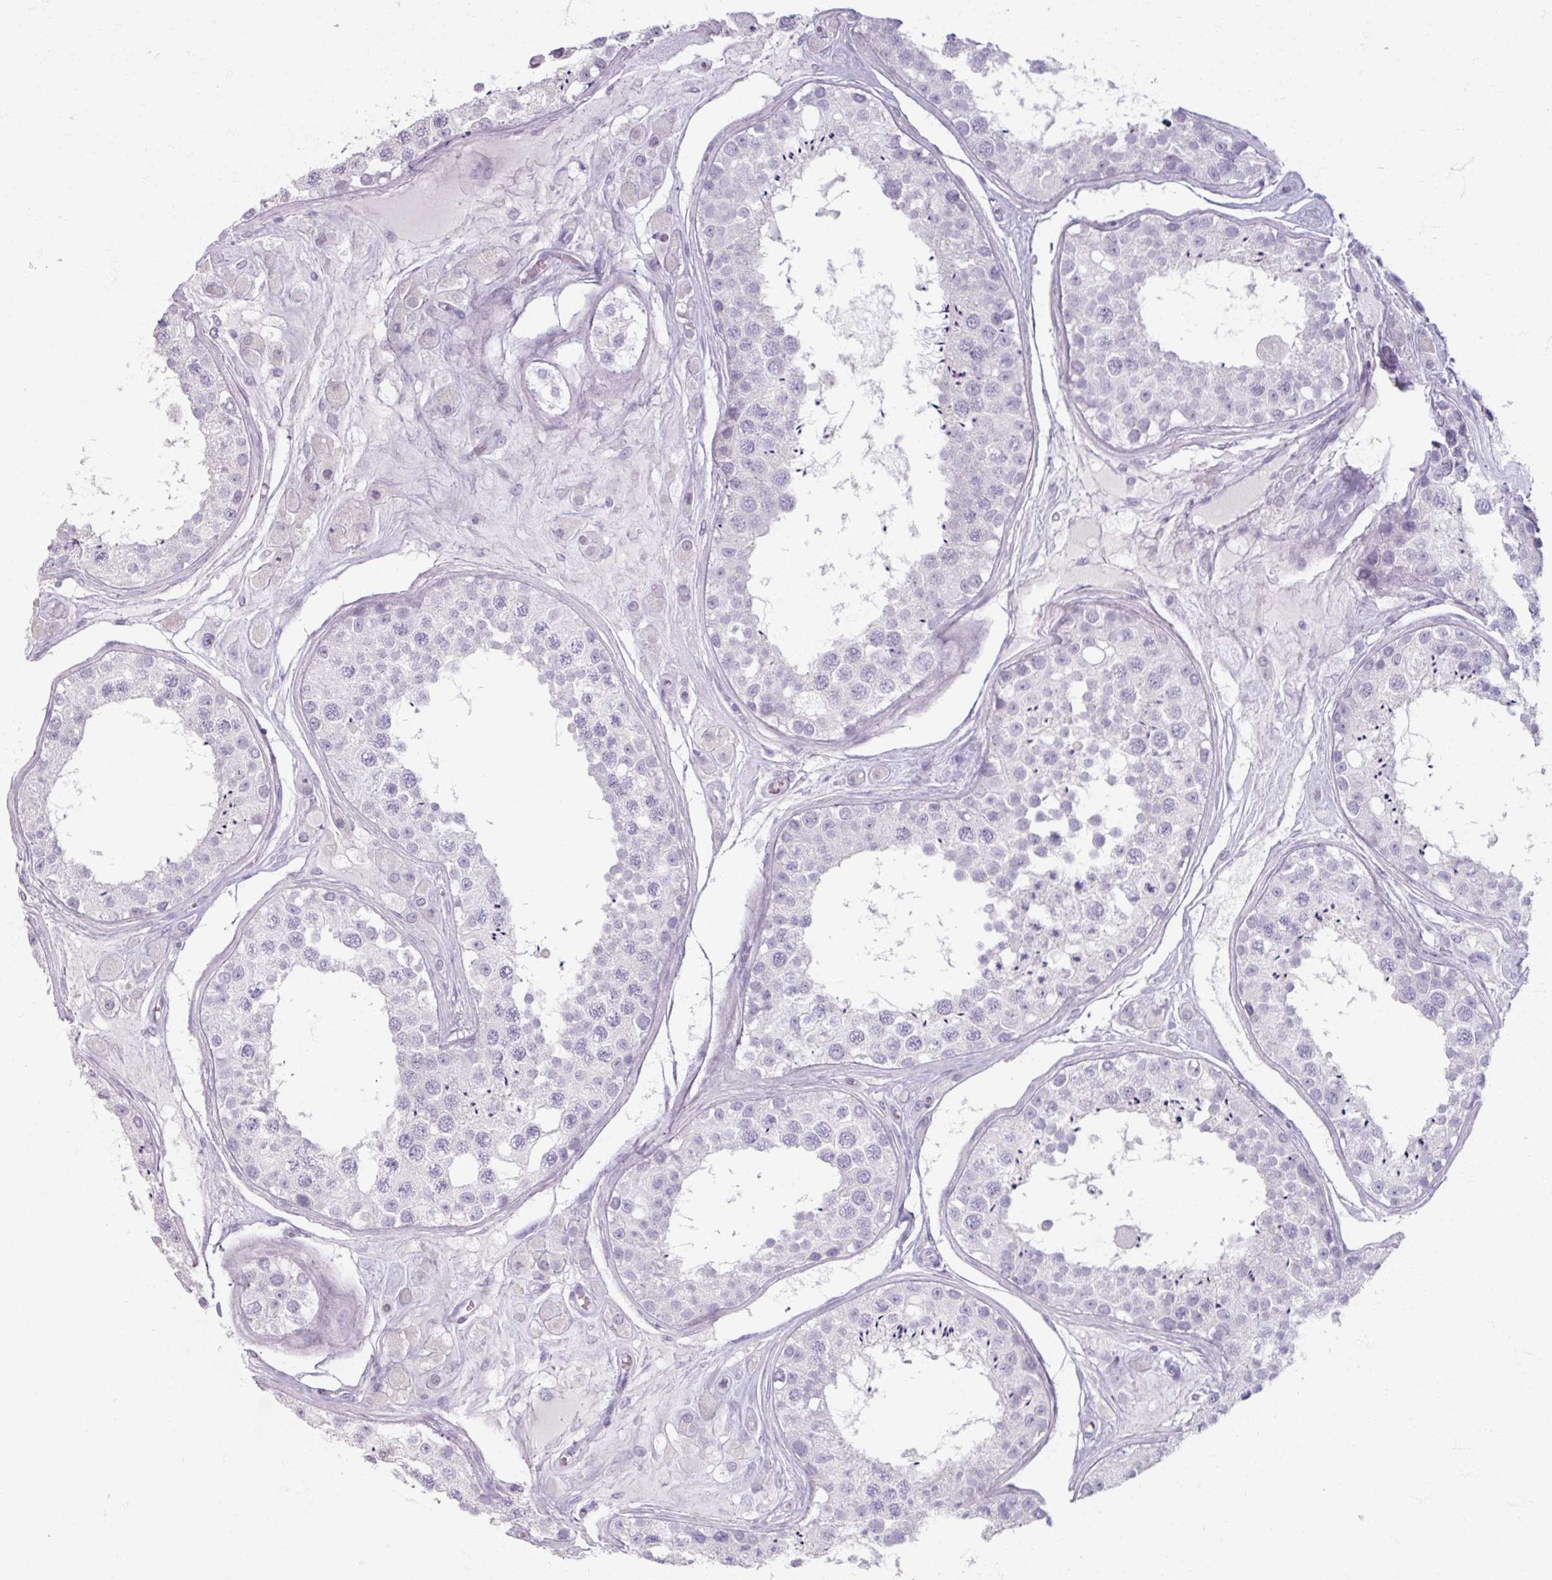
{"staining": {"intensity": "negative", "quantity": "none", "location": "none"}, "tissue": "testis", "cell_type": "Cells in seminiferous ducts", "image_type": "normal", "snomed": [{"axis": "morphology", "description": "Normal tissue, NOS"}, {"axis": "topography", "description": "Testis"}], "caption": "Testis stained for a protein using IHC displays no positivity cells in seminiferous ducts.", "gene": "TG", "patient": {"sex": "male", "age": 25}}